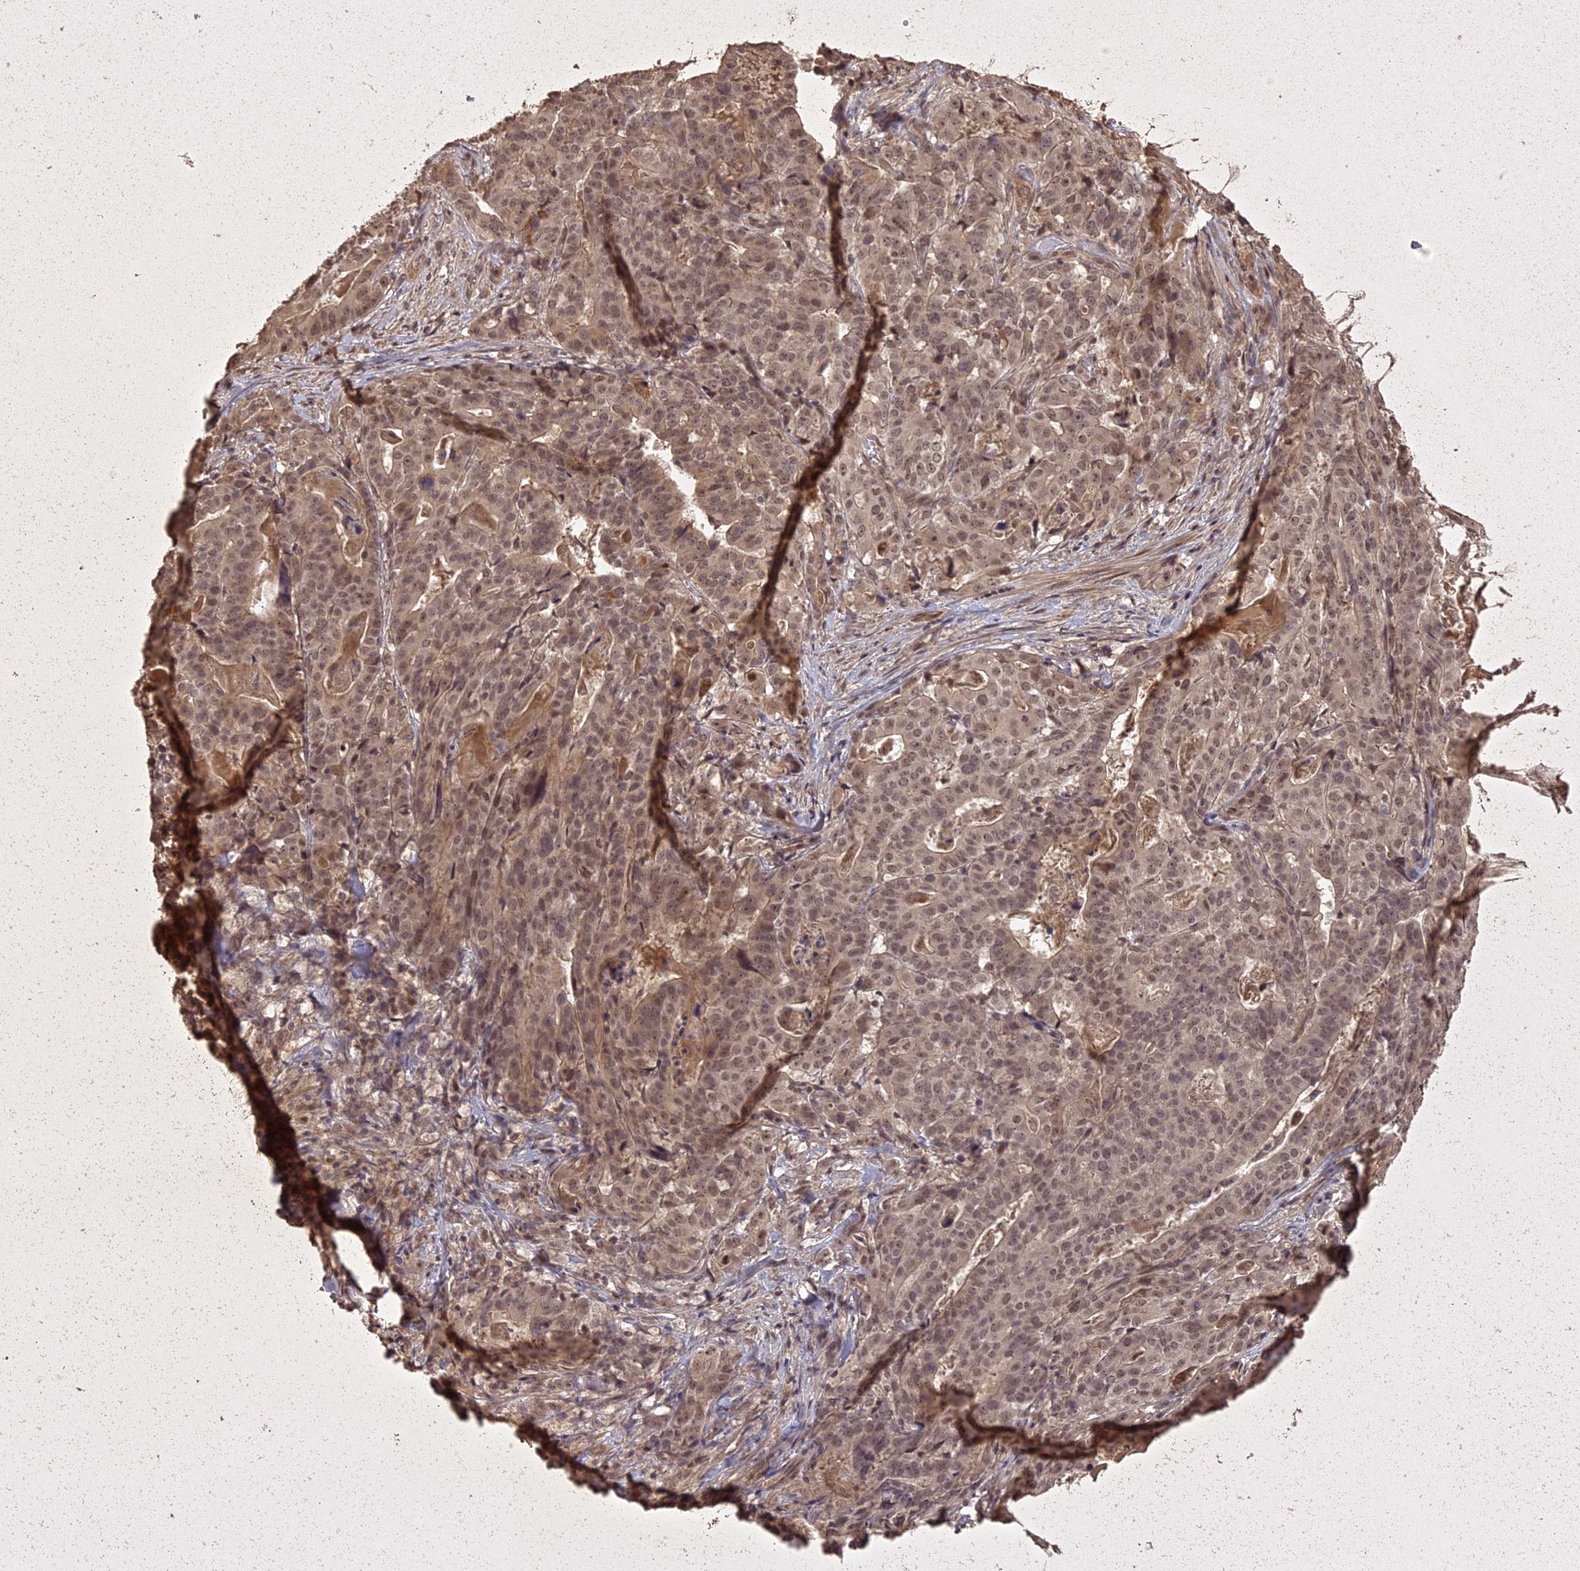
{"staining": {"intensity": "moderate", "quantity": ">75%", "location": "nuclear"}, "tissue": "stomach cancer", "cell_type": "Tumor cells", "image_type": "cancer", "snomed": [{"axis": "morphology", "description": "Adenocarcinoma, NOS"}, {"axis": "topography", "description": "Stomach"}], "caption": "Immunohistochemical staining of adenocarcinoma (stomach) shows moderate nuclear protein staining in approximately >75% of tumor cells.", "gene": "LIN37", "patient": {"sex": "male", "age": 48}}